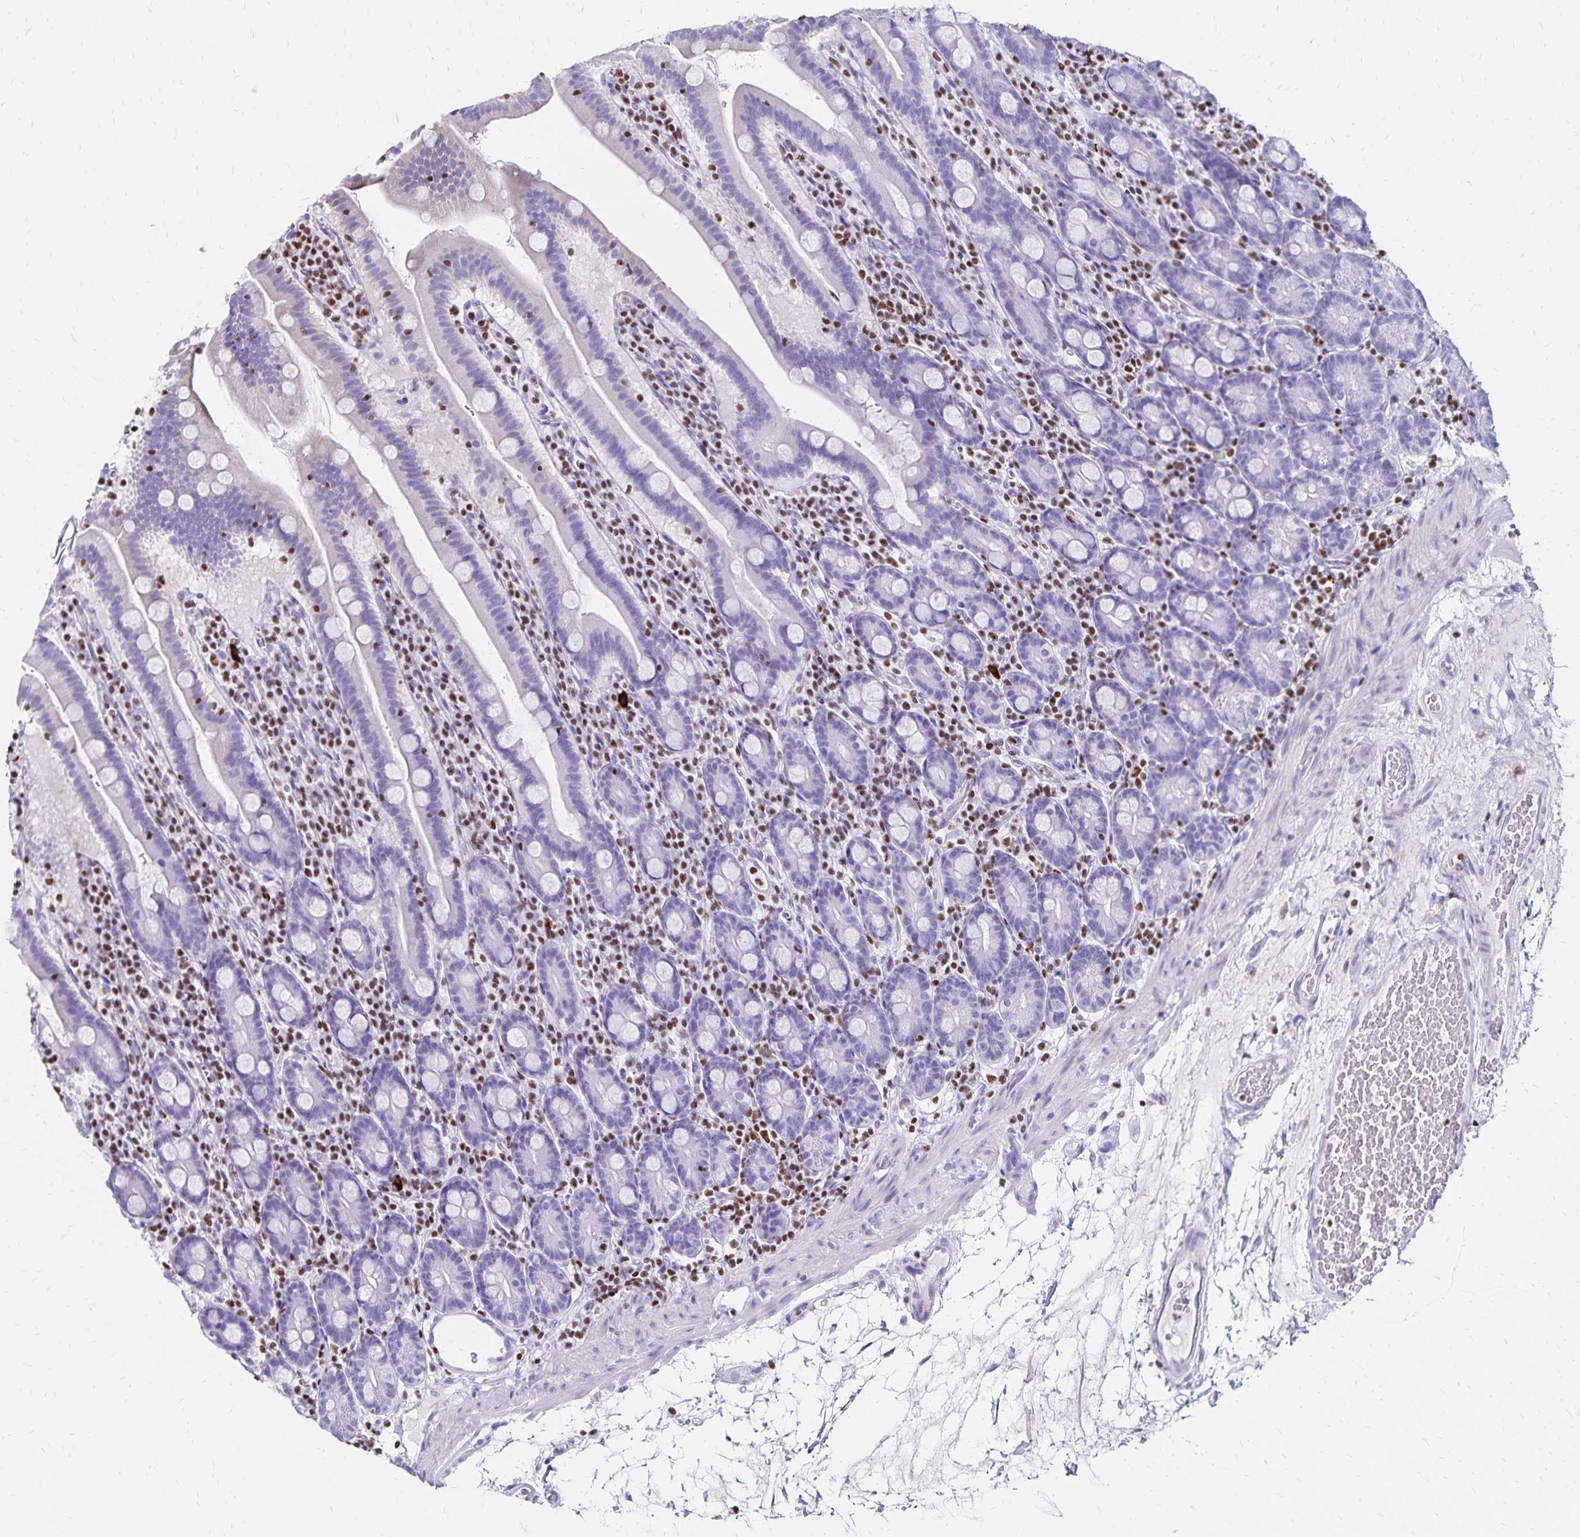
{"staining": {"intensity": "negative", "quantity": "none", "location": "none"}, "tissue": "small intestine", "cell_type": "Glandular cells", "image_type": "normal", "snomed": [{"axis": "morphology", "description": "Normal tissue, NOS"}, {"axis": "topography", "description": "Small intestine"}], "caption": "This is an immunohistochemistry photomicrograph of benign small intestine. There is no positivity in glandular cells.", "gene": "IKZF1", "patient": {"sex": "male", "age": 26}}